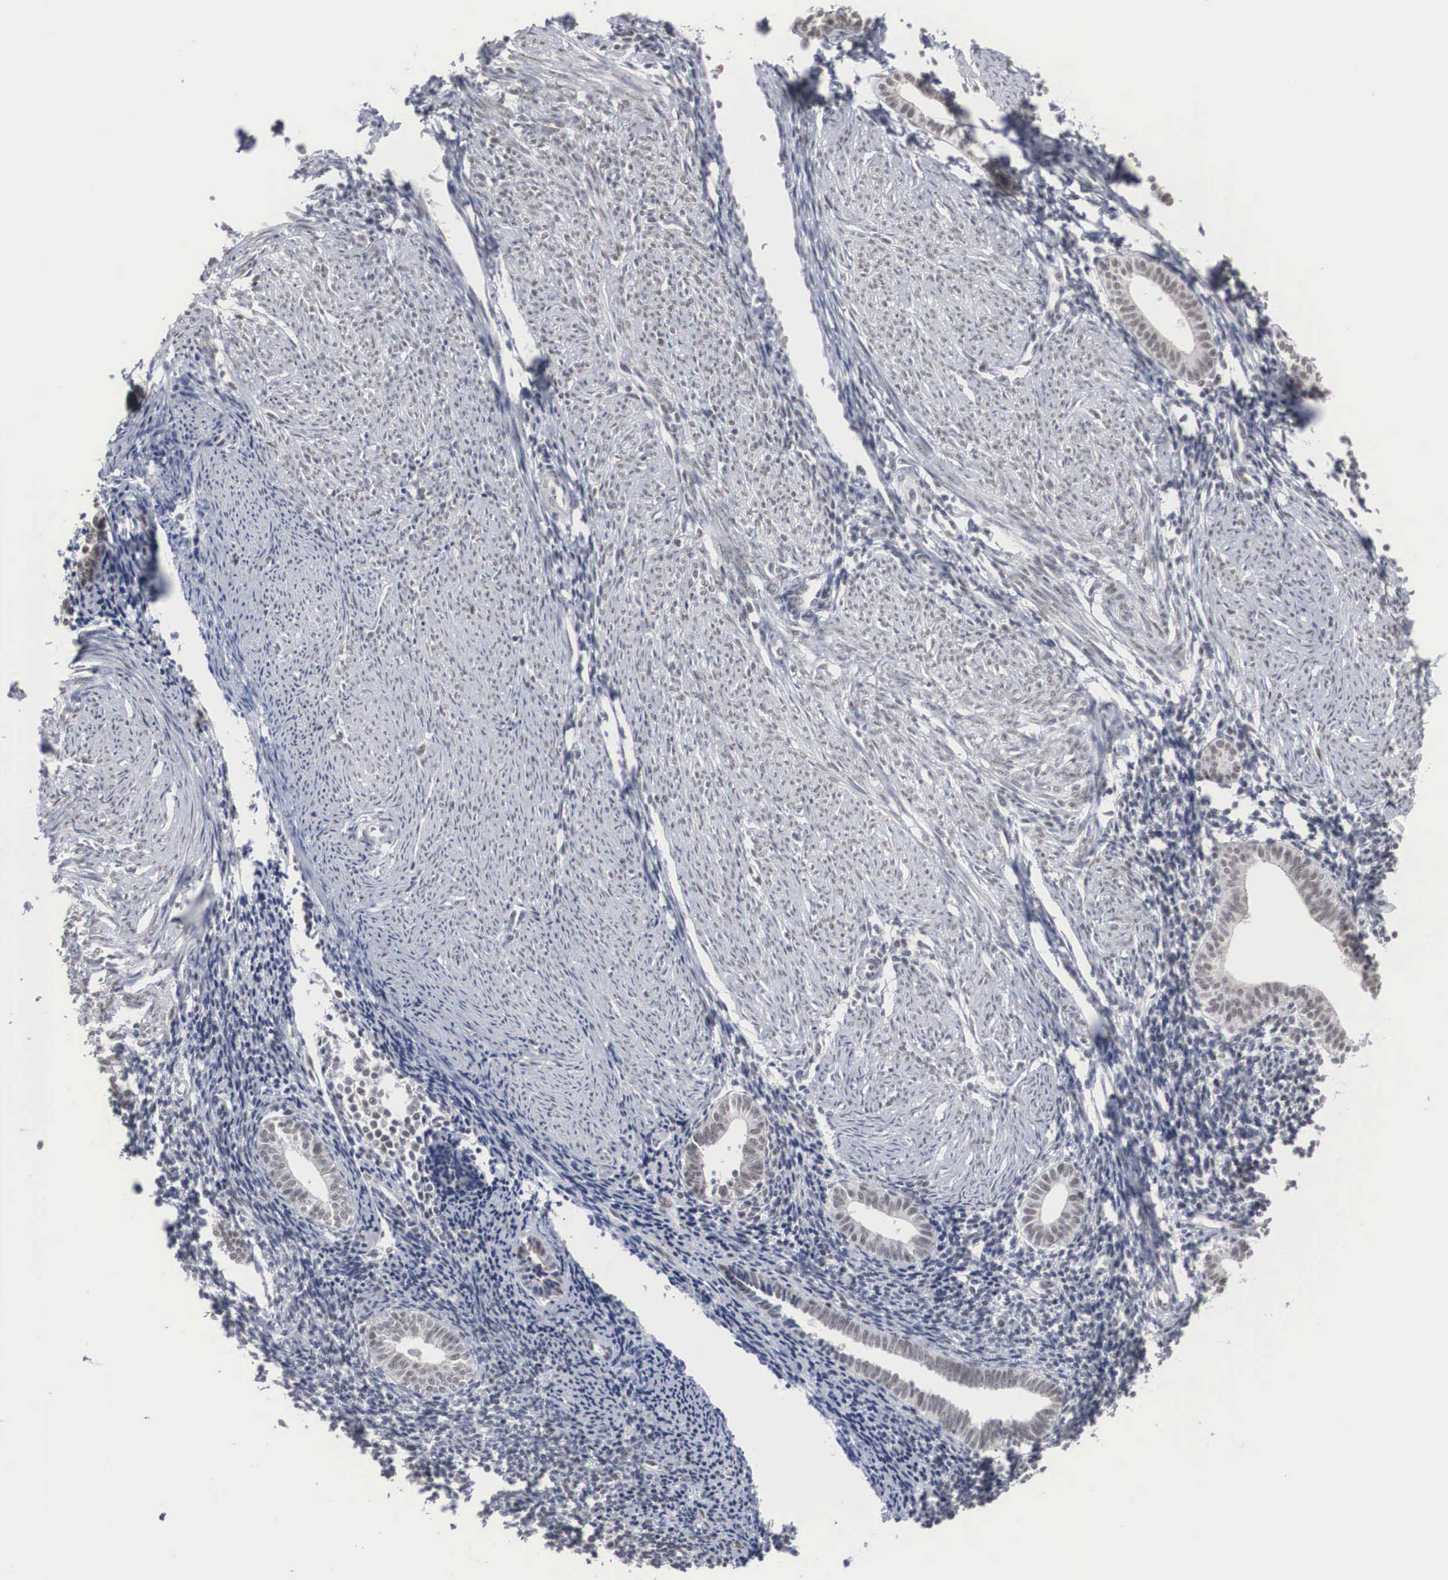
{"staining": {"intensity": "negative", "quantity": "none", "location": "none"}, "tissue": "endometrium", "cell_type": "Cells in endometrial stroma", "image_type": "normal", "snomed": [{"axis": "morphology", "description": "Normal tissue, NOS"}, {"axis": "topography", "description": "Endometrium"}], "caption": "Histopathology image shows no significant protein positivity in cells in endometrial stroma of normal endometrium. (DAB immunohistochemistry visualized using brightfield microscopy, high magnification).", "gene": "AUTS2", "patient": {"sex": "female", "age": 52}}